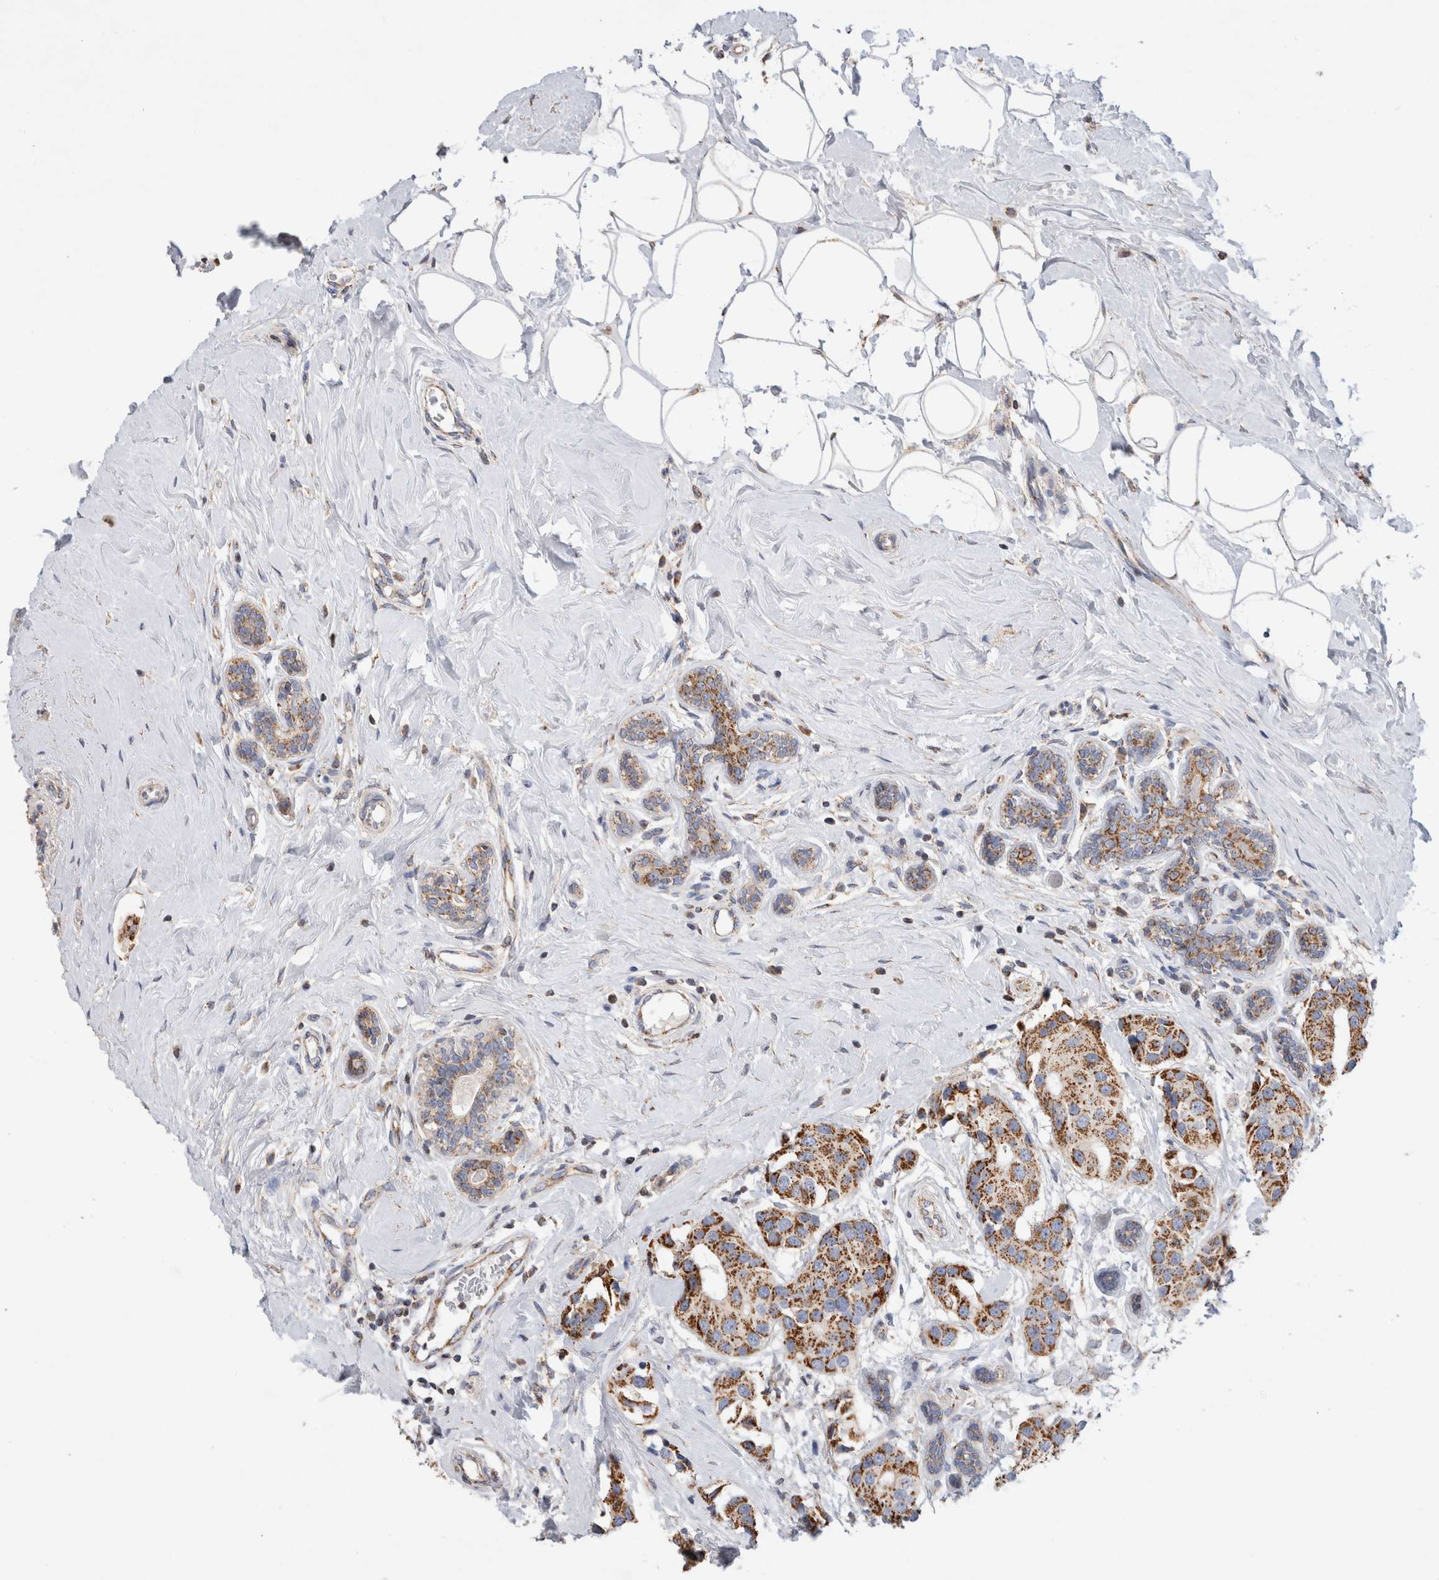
{"staining": {"intensity": "strong", "quantity": ">75%", "location": "cytoplasmic/membranous"}, "tissue": "breast cancer", "cell_type": "Tumor cells", "image_type": "cancer", "snomed": [{"axis": "morphology", "description": "Normal tissue, NOS"}, {"axis": "morphology", "description": "Duct carcinoma"}, {"axis": "topography", "description": "Breast"}], "caption": "This photomicrograph demonstrates breast infiltrating ductal carcinoma stained with IHC to label a protein in brown. The cytoplasmic/membranous of tumor cells show strong positivity for the protein. Nuclei are counter-stained blue.", "gene": "IARS2", "patient": {"sex": "female", "age": 39}}